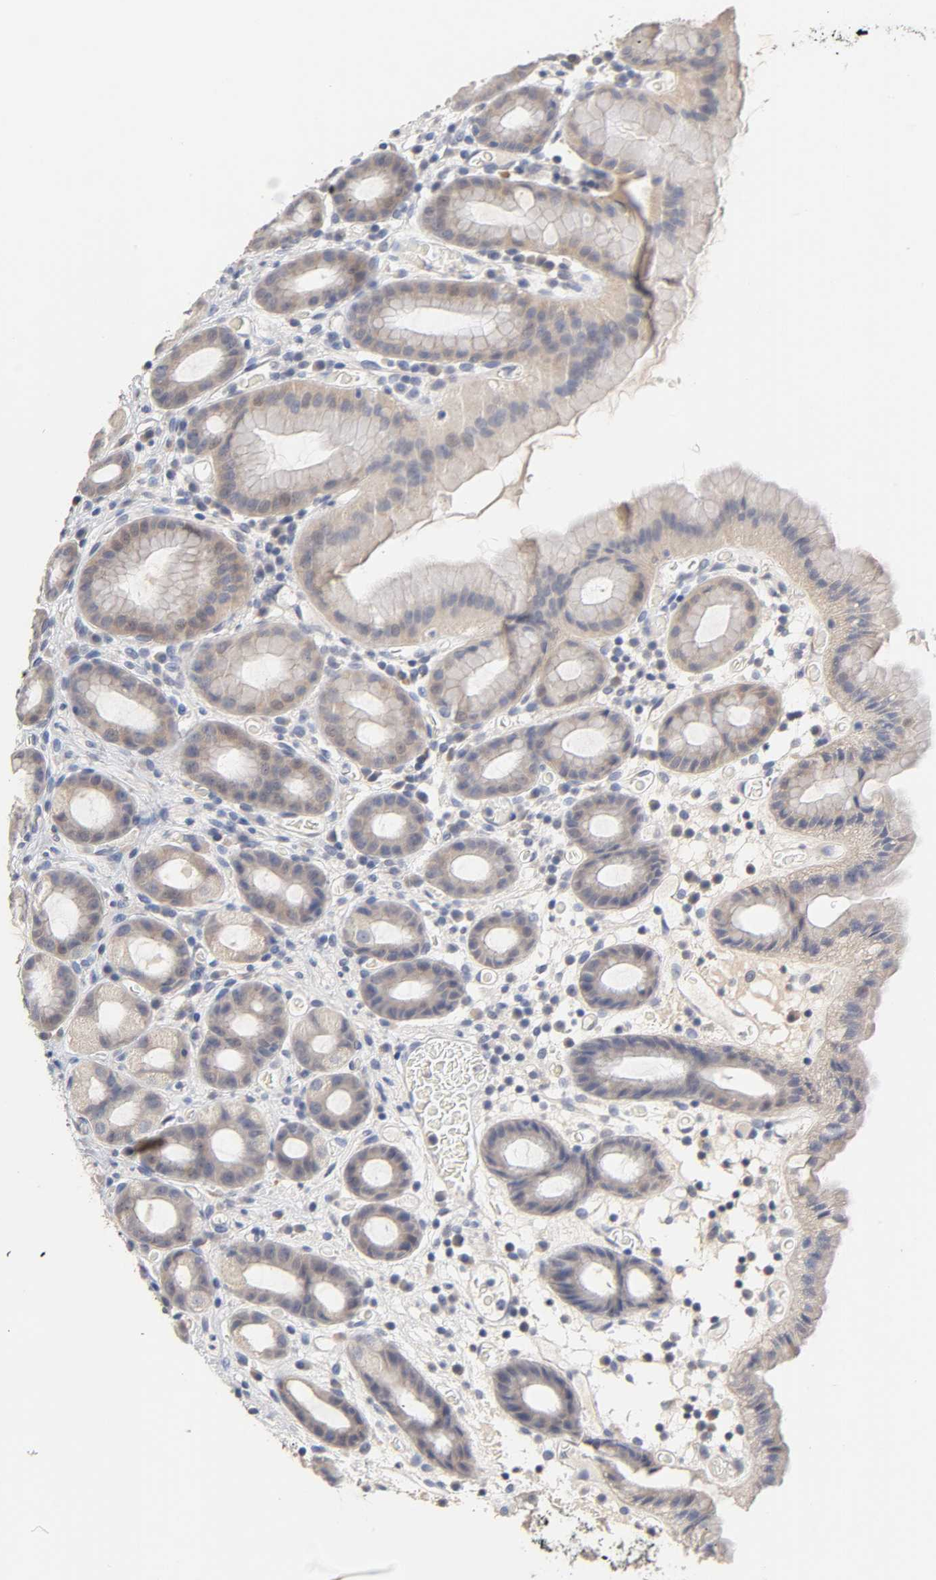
{"staining": {"intensity": "weak", "quantity": "25%-75%", "location": "cytoplasmic/membranous"}, "tissue": "stomach", "cell_type": "Glandular cells", "image_type": "normal", "snomed": [{"axis": "morphology", "description": "Normal tissue, NOS"}, {"axis": "topography", "description": "Stomach, upper"}], "caption": "Brown immunohistochemical staining in unremarkable stomach displays weak cytoplasmic/membranous staining in about 25%-75% of glandular cells.", "gene": "OVOL1", "patient": {"sex": "male", "age": 68}}